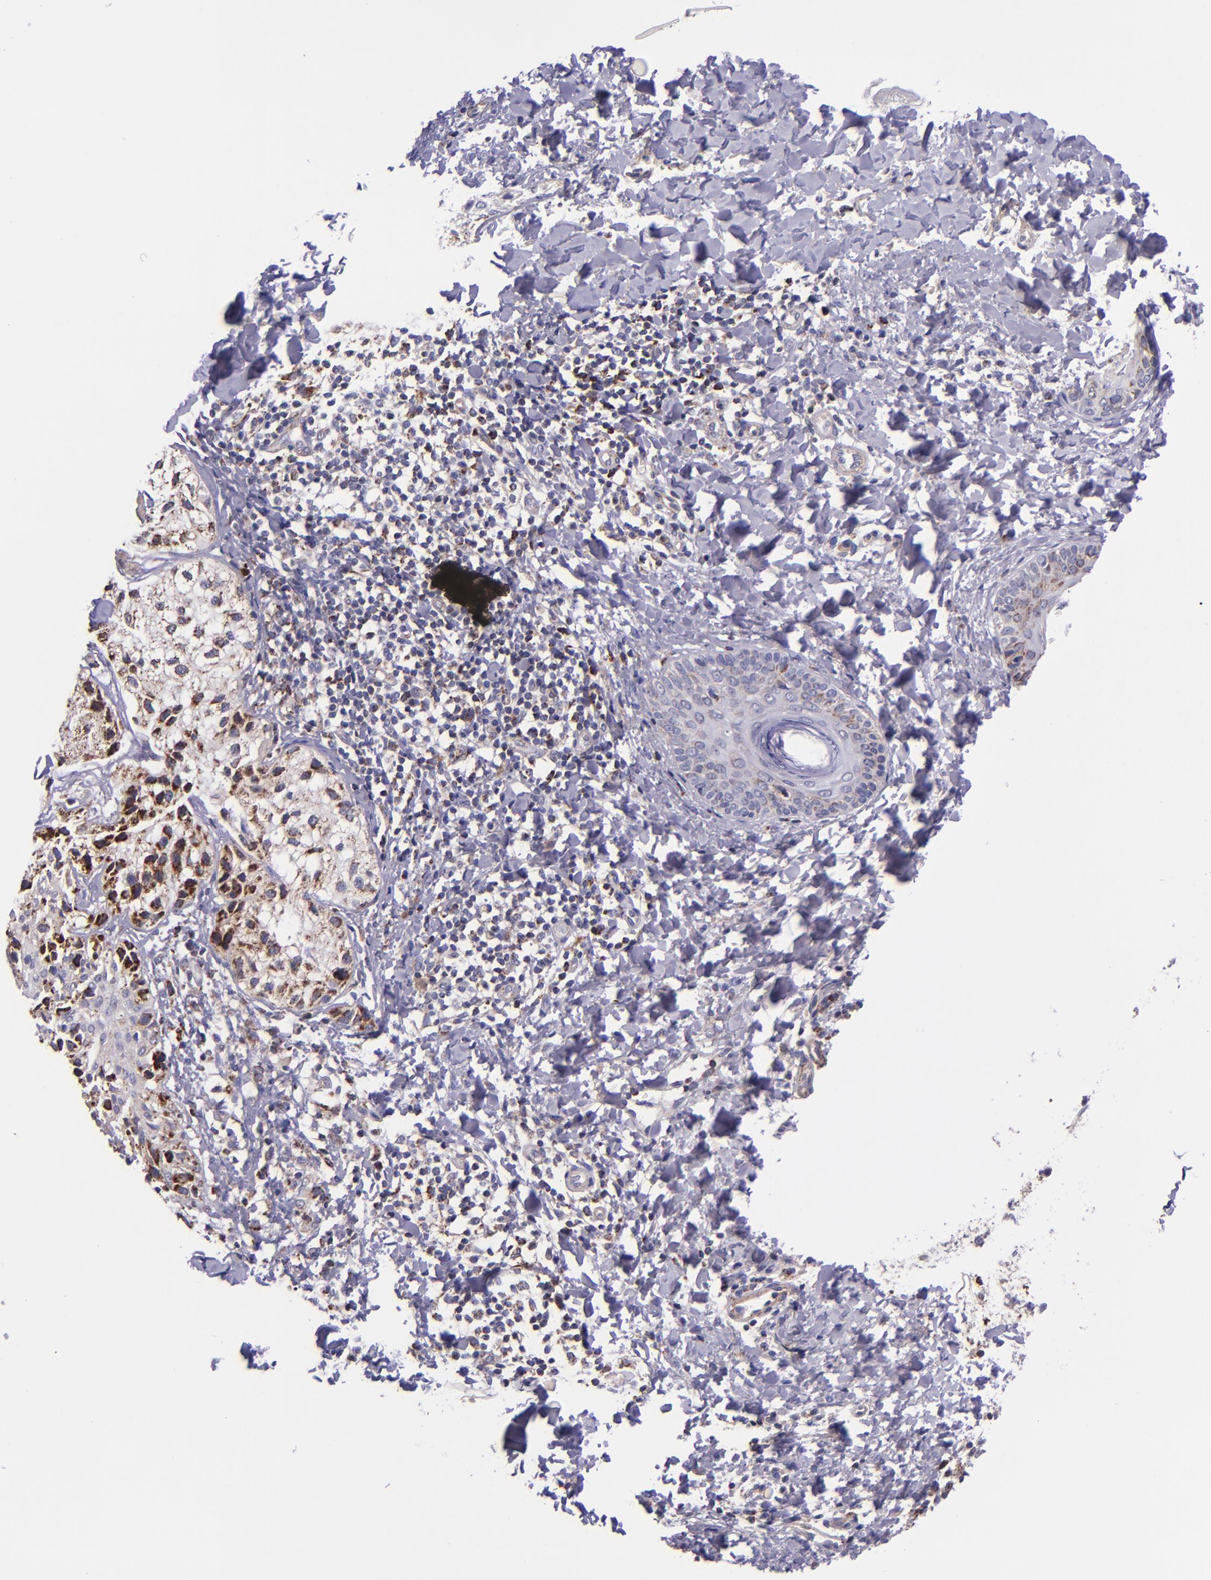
{"staining": {"intensity": "moderate", "quantity": "25%-75%", "location": "cytoplasmic/membranous"}, "tissue": "melanoma", "cell_type": "Tumor cells", "image_type": "cancer", "snomed": [{"axis": "morphology", "description": "Malignant melanoma, NOS"}, {"axis": "topography", "description": "Skin"}], "caption": "Protein expression analysis of melanoma reveals moderate cytoplasmic/membranous positivity in about 25%-75% of tumor cells.", "gene": "IDH3G", "patient": {"sex": "male", "age": 23}}